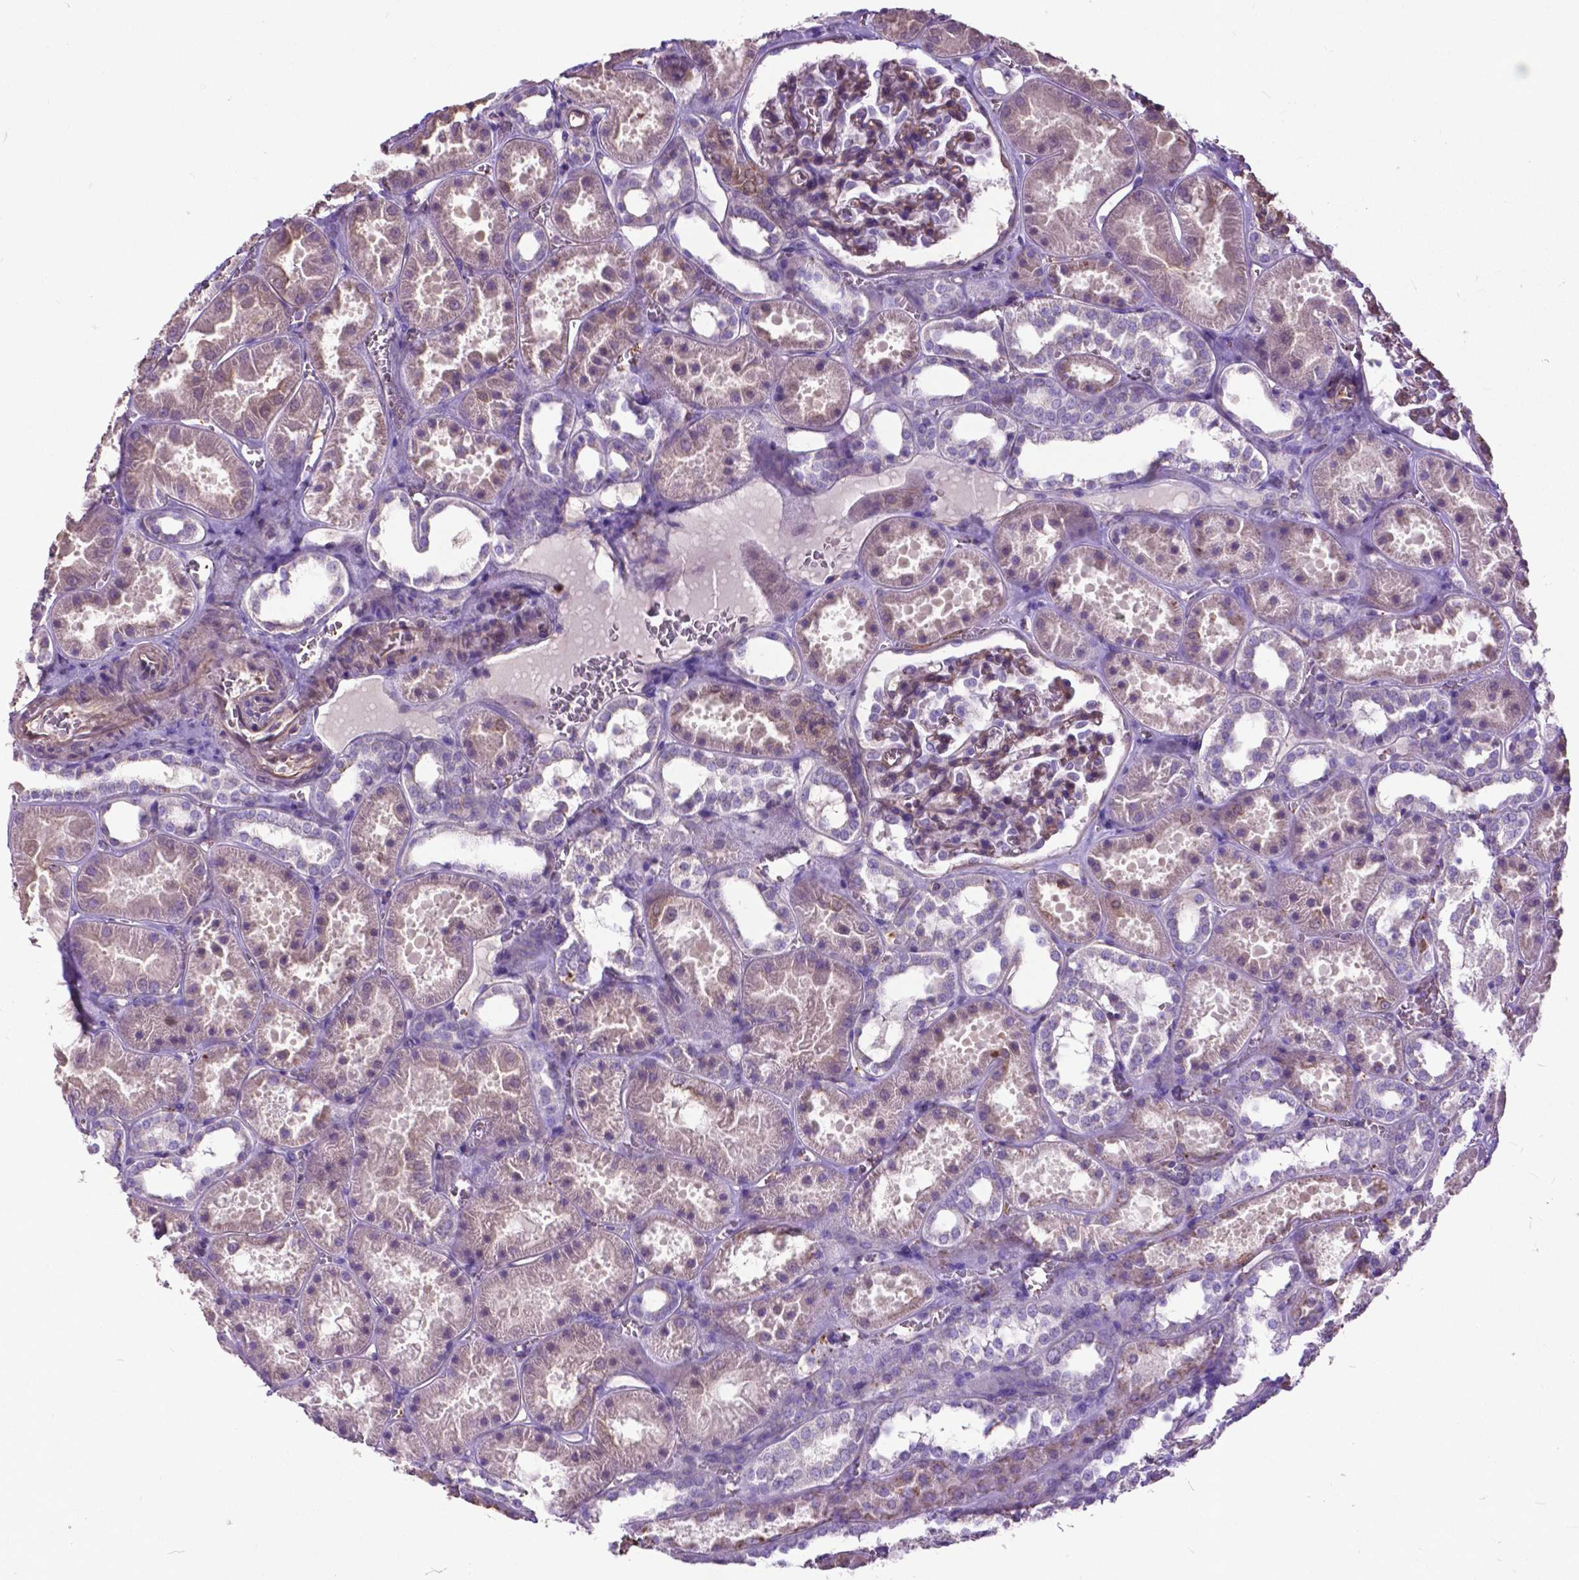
{"staining": {"intensity": "weak", "quantity": "25%-75%", "location": "cytoplasmic/membranous"}, "tissue": "kidney", "cell_type": "Cells in glomeruli", "image_type": "normal", "snomed": [{"axis": "morphology", "description": "Normal tissue, NOS"}, {"axis": "topography", "description": "Kidney"}], "caption": "Kidney stained for a protein (brown) exhibits weak cytoplasmic/membranous positive positivity in approximately 25%-75% of cells in glomeruli.", "gene": "PDLIM1", "patient": {"sex": "female", "age": 41}}